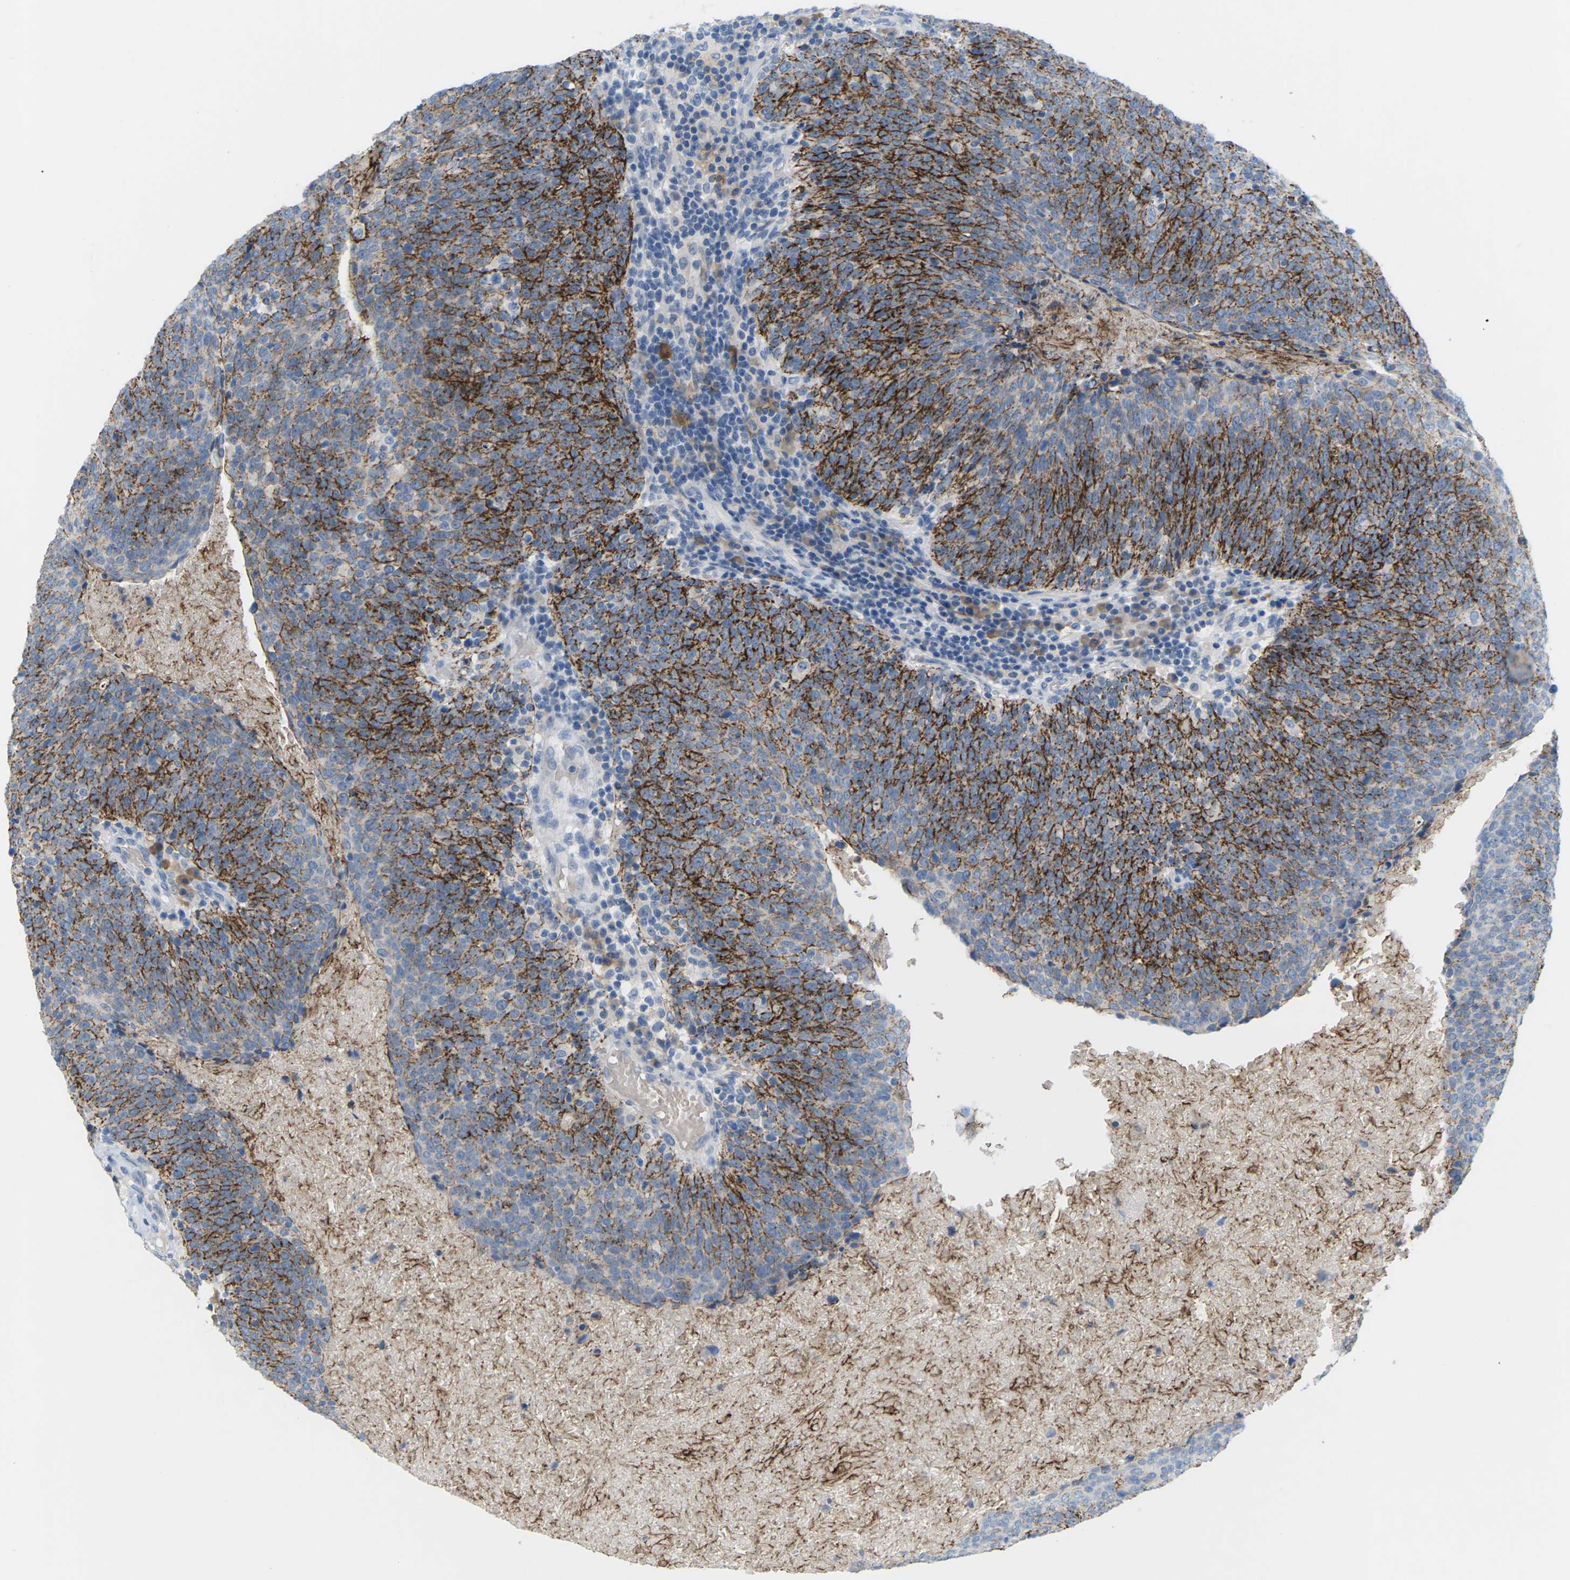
{"staining": {"intensity": "strong", "quantity": "25%-75%", "location": "cytoplasmic/membranous"}, "tissue": "head and neck cancer", "cell_type": "Tumor cells", "image_type": "cancer", "snomed": [{"axis": "morphology", "description": "Squamous cell carcinoma, NOS"}, {"axis": "morphology", "description": "Squamous cell carcinoma, metastatic, NOS"}, {"axis": "topography", "description": "Lymph node"}, {"axis": "topography", "description": "Head-Neck"}], "caption": "Immunohistochemical staining of human head and neck cancer (metastatic squamous cell carcinoma) demonstrates strong cytoplasmic/membranous protein staining in approximately 25%-75% of tumor cells. The staining is performed using DAB brown chromogen to label protein expression. The nuclei are counter-stained blue using hematoxylin.", "gene": "CLDN3", "patient": {"sex": "male", "age": 62}}